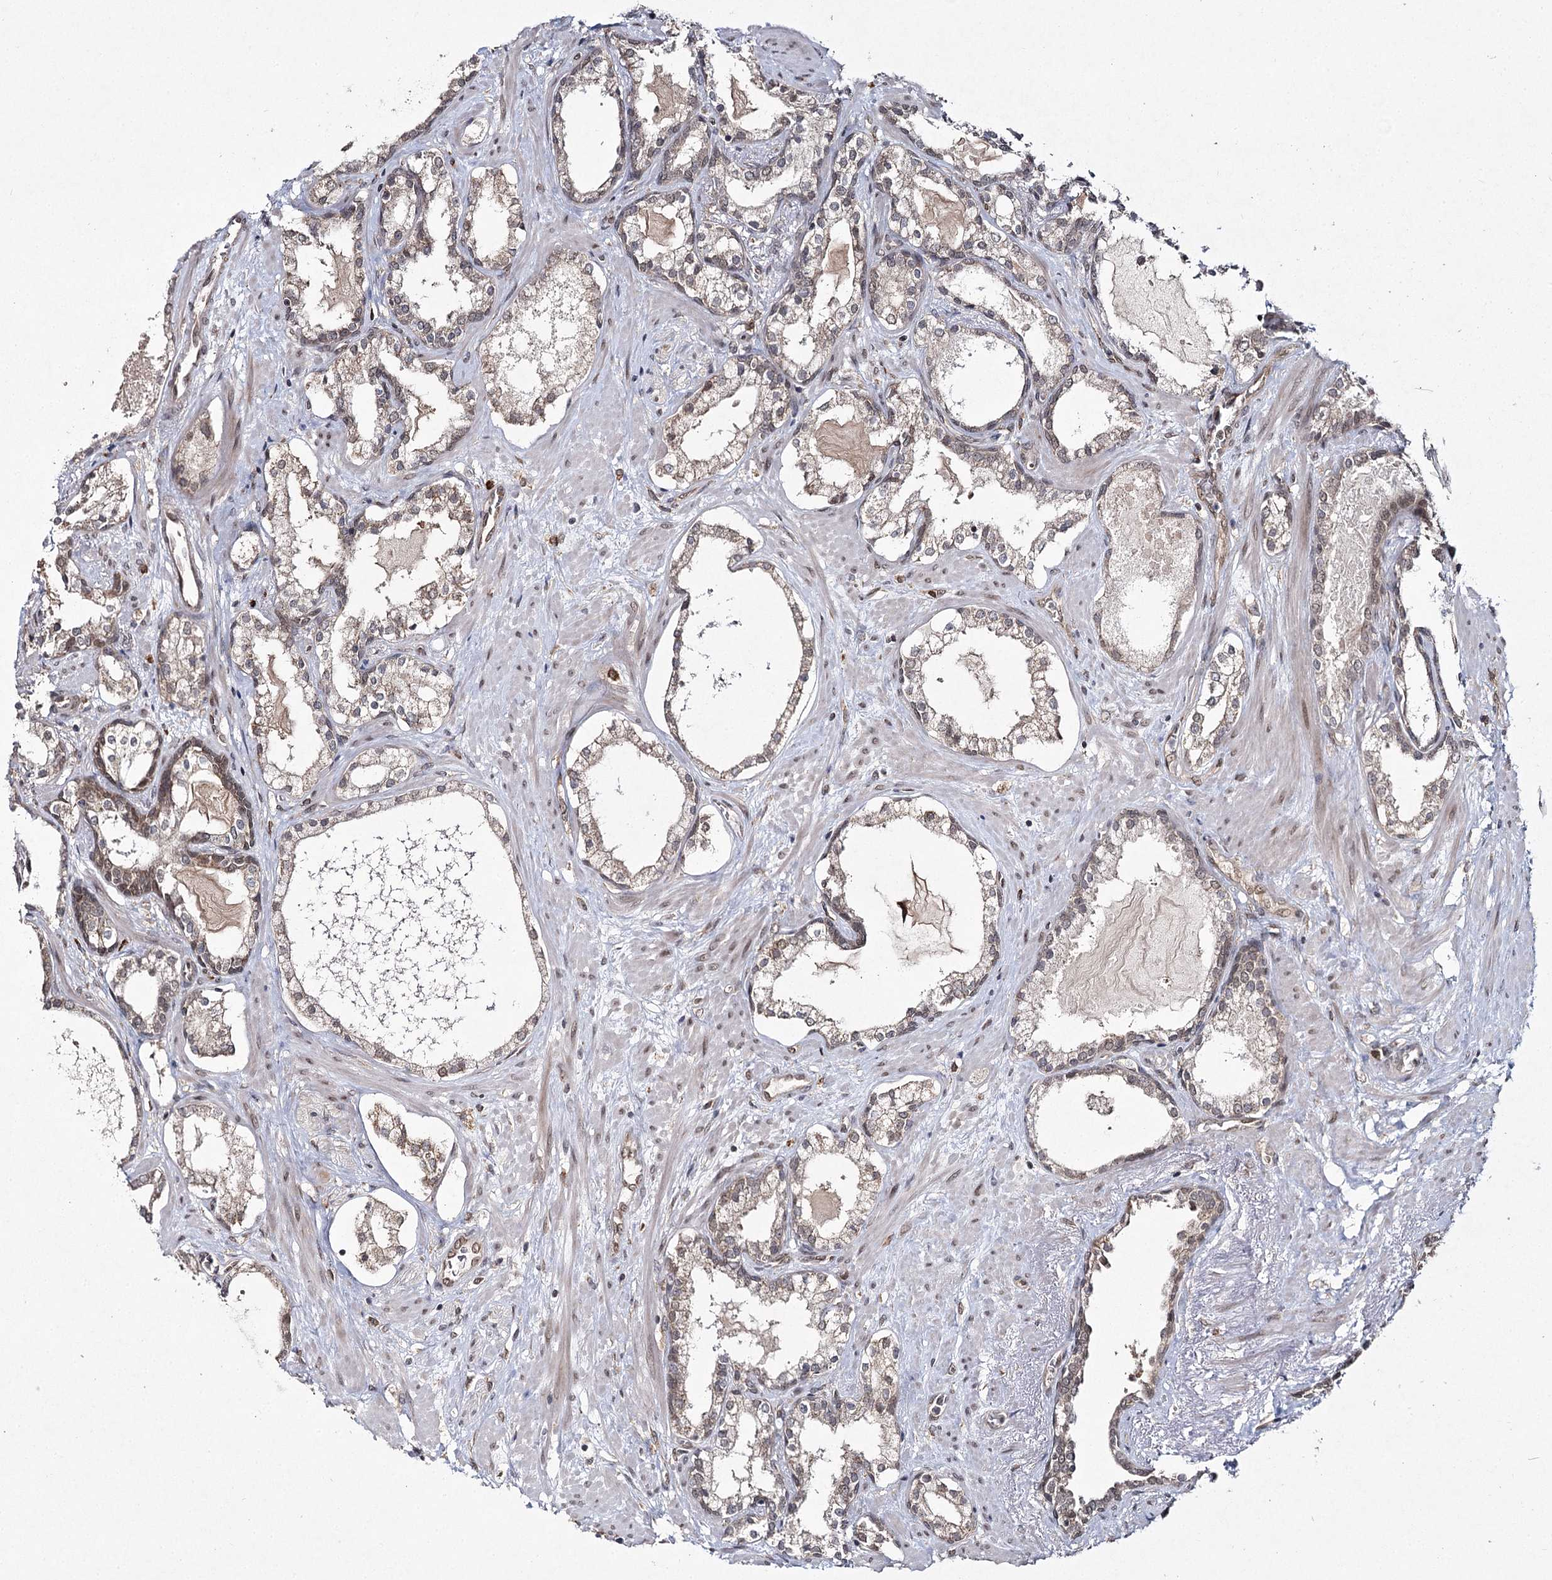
{"staining": {"intensity": "weak", "quantity": "25%-75%", "location": "cytoplasmic/membranous"}, "tissue": "prostate cancer", "cell_type": "Tumor cells", "image_type": "cancer", "snomed": [{"axis": "morphology", "description": "Adenocarcinoma, High grade"}, {"axis": "topography", "description": "Prostate"}], "caption": "A micrograph of human prostate cancer (high-grade adenocarcinoma) stained for a protein demonstrates weak cytoplasmic/membranous brown staining in tumor cells.", "gene": "TRNT1", "patient": {"sex": "male", "age": 58}}